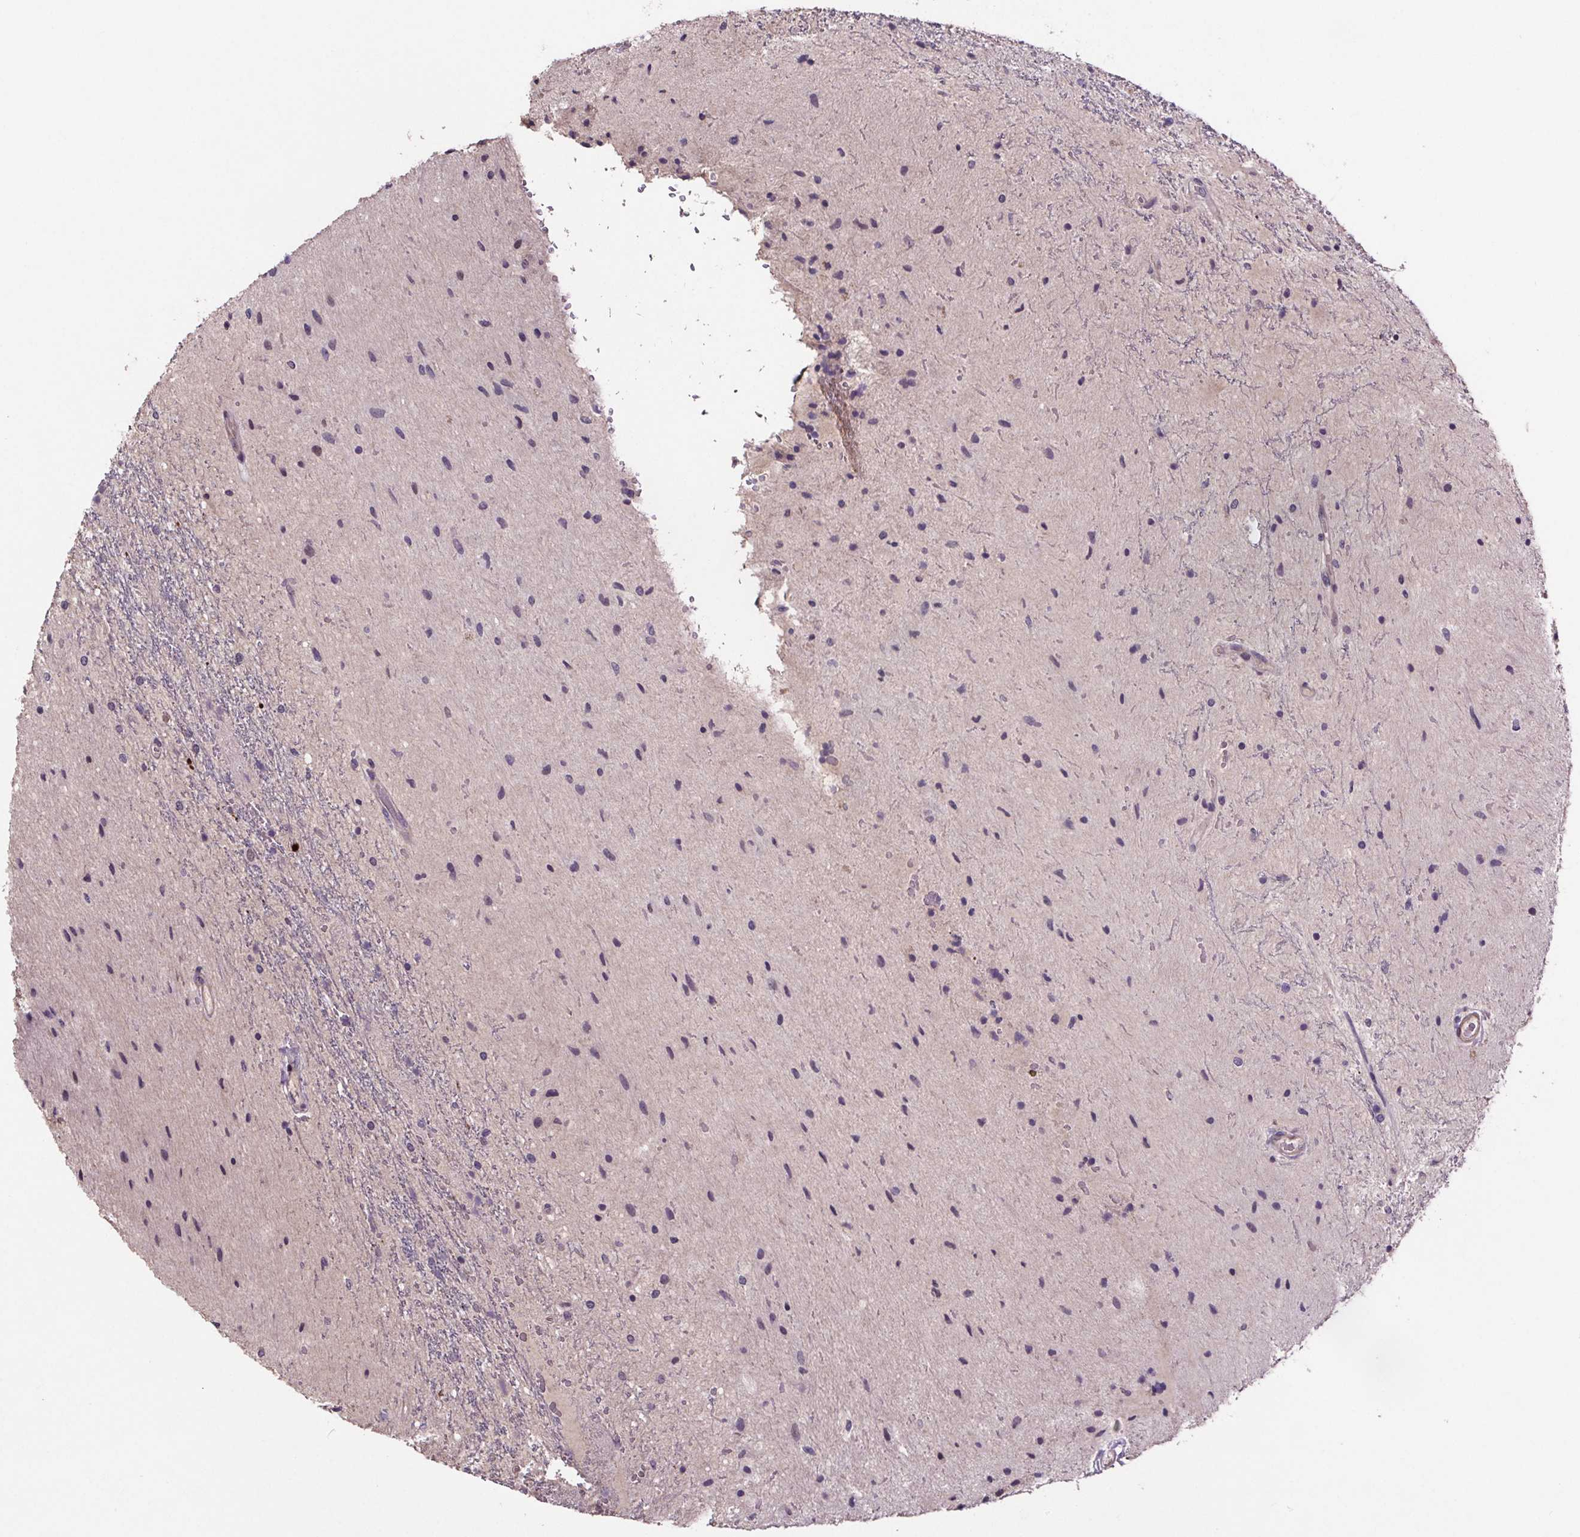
{"staining": {"intensity": "negative", "quantity": "none", "location": "none"}, "tissue": "glioma", "cell_type": "Tumor cells", "image_type": "cancer", "snomed": [{"axis": "morphology", "description": "Glioma, malignant, Low grade"}, {"axis": "topography", "description": "Cerebellum"}], "caption": "High magnification brightfield microscopy of glioma stained with DAB (3,3'-diaminobenzidine) (brown) and counterstained with hematoxylin (blue): tumor cells show no significant expression.", "gene": "CLN3", "patient": {"sex": "female", "age": 14}}